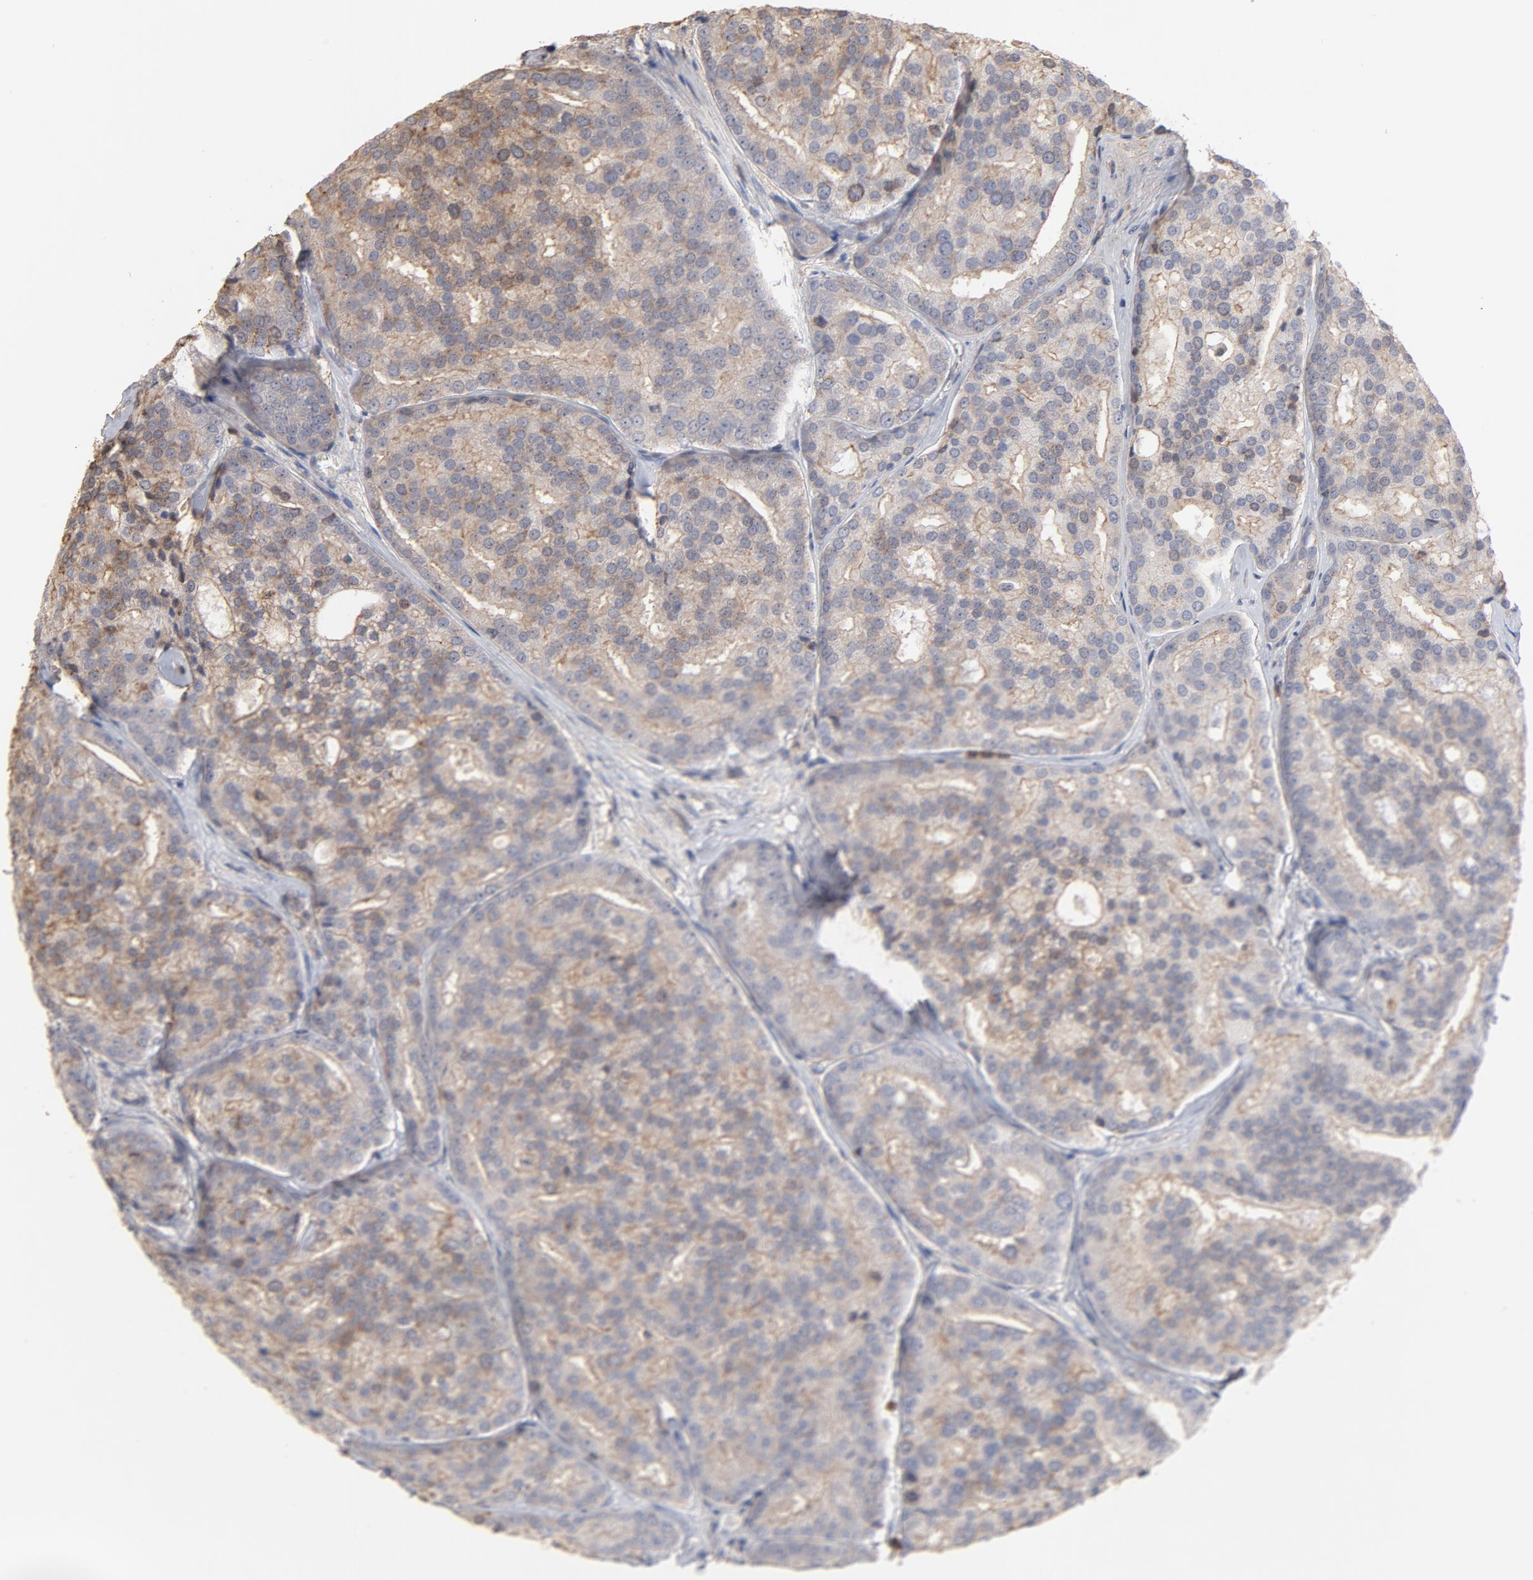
{"staining": {"intensity": "moderate", "quantity": ">75%", "location": "cytoplasmic/membranous,nuclear"}, "tissue": "prostate cancer", "cell_type": "Tumor cells", "image_type": "cancer", "snomed": [{"axis": "morphology", "description": "Adenocarcinoma, High grade"}, {"axis": "topography", "description": "Prostate"}], "caption": "Prostate high-grade adenocarcinoma was stained to show a protein in brown. There is medium levels of moderate cytoplasmic/membranous and nuclear positivity in about >75% of tumor cells. Immunohistochemistry stains the protein in brown and the nuclei are stained blue.", "gene": "PNMA1", "patient": {"sex": "male", "age": 64}}